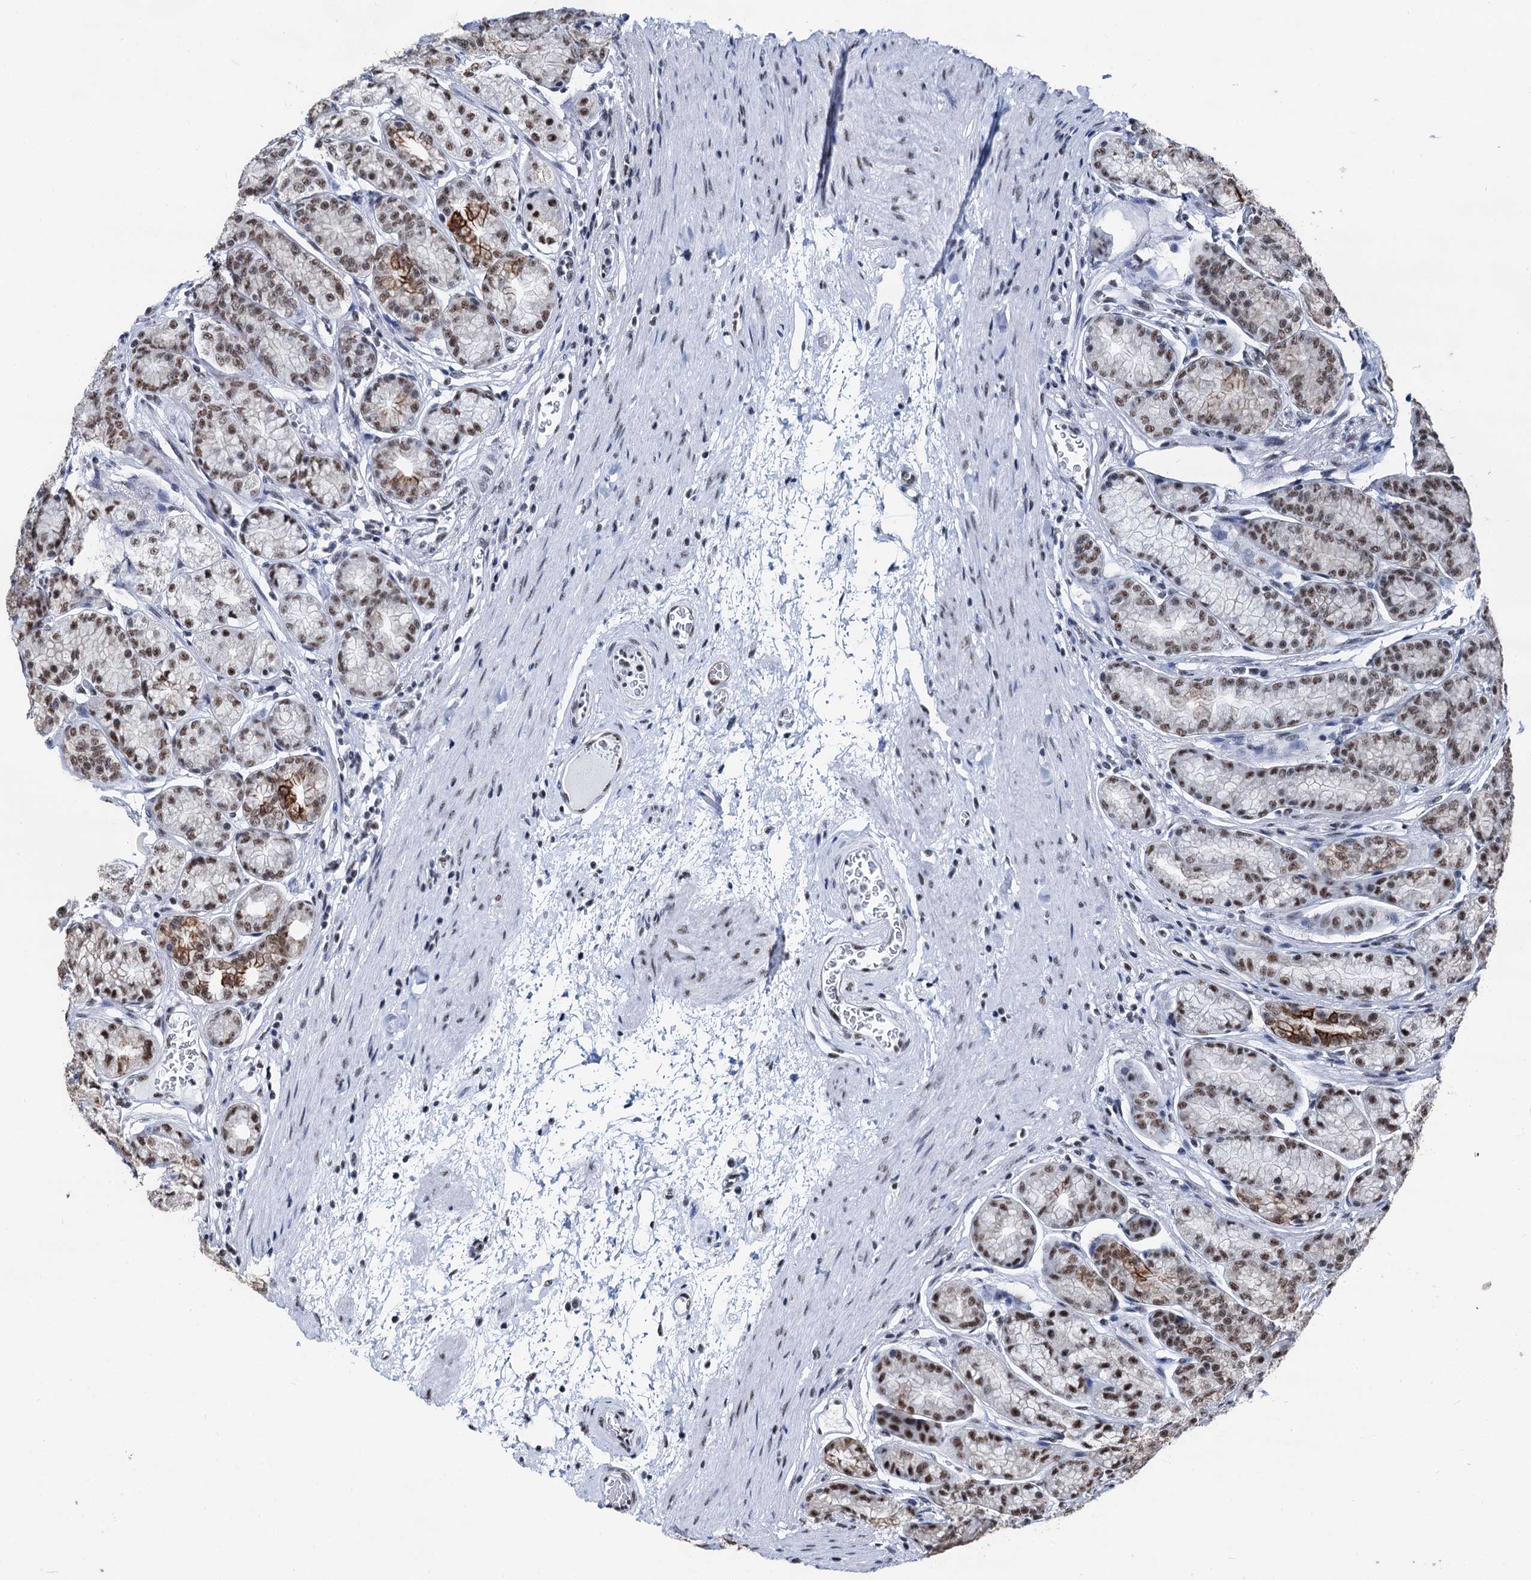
{"staining": {"intensity": "moderate", "quantity": ">75%", "location": "cytoplasmic/membranous,nuclear"}, "tissue": "stomach", "cell_type": "Glandular cells", "image_type": "normal", "snomed": [{"axis": "morphology", "description": "Normal tissue, NOS"}, {"axis": "morphology", "description": "Adenocarcinoma, NOS"}, {"axis": "morphology", "description": "Adenocarcinoma, High grade"}, {"axis": "topography", "description": "Stomach, upper"}, {"axis": "topography", "description": "Stomach"}], "caption": "Immunohistochemical staining of benign stomach exhibits moderate cytoplasmic/membranous,nuclear protein positivity in about >75% of glandular cells.", "gene": "DDX23", "patient": {"sex": "female", "age": 65}}